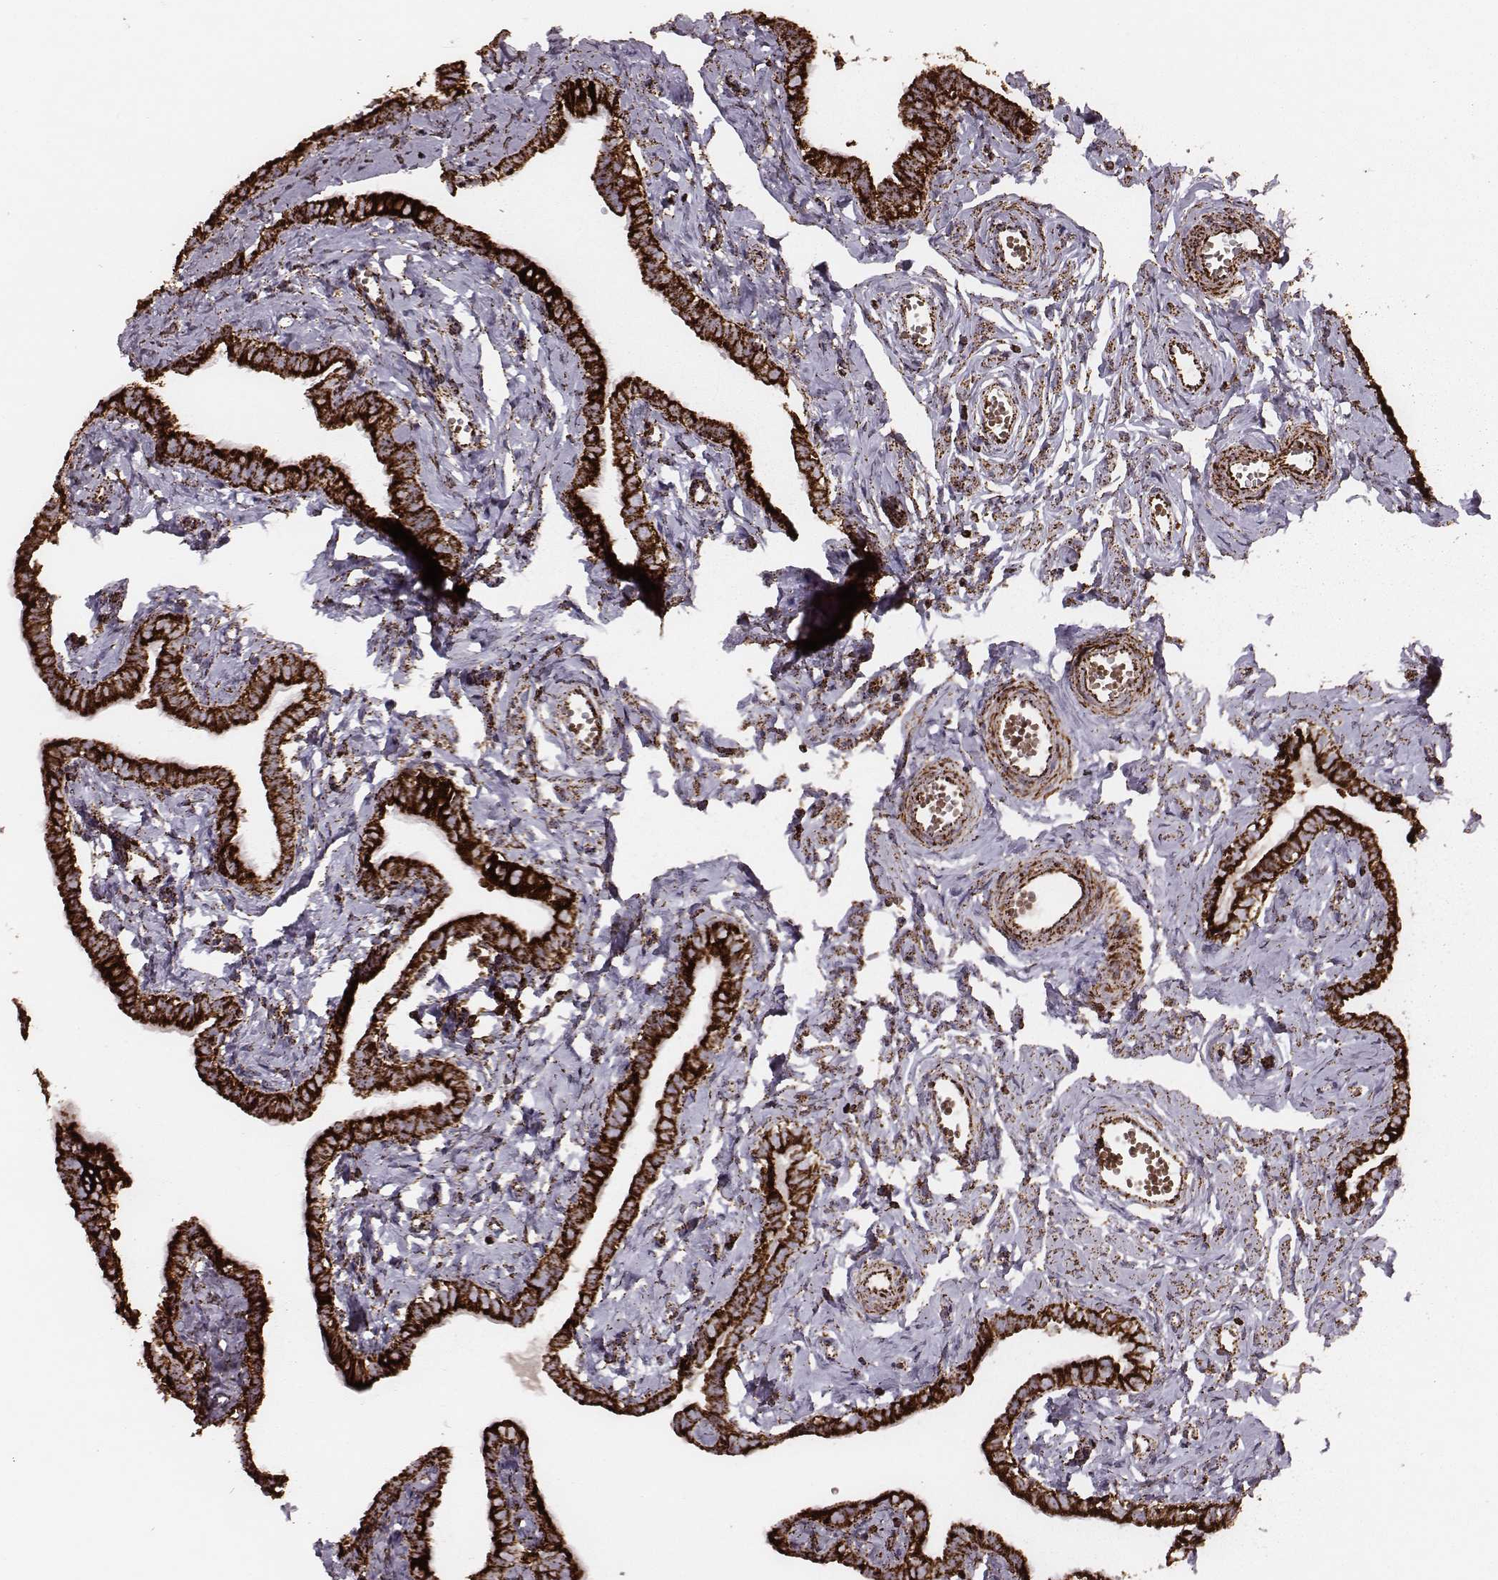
{"staining": {"intensity": "strong", "quantity": ">75%", "location": "cytoplasmic/membranous"}, "tissue": "fallopian tube", "cell_type": "Glandular cells", "image_type": "normal", "snomed": [{"axis": "morphology", "description": "Normal tissue, NOS"}, {"axis": "topography", "description": "Fallopian tube"}], "caption": "Immunohistochemistry staining of unremarkable fallopian tube, which demonstrates high levels of strong cytoplasmic/membranous expression in about >75% of glandular cells indicating strong cytoplasmic/membranous protein expression. The staining was performed using DAB (3,3'-diaminobenzidine) (brown) for protein detection and nuclei were counterstained in hematoxylin (blue).", "gene": "TUFM", "patient": {"sex": "female", "age": 41}}